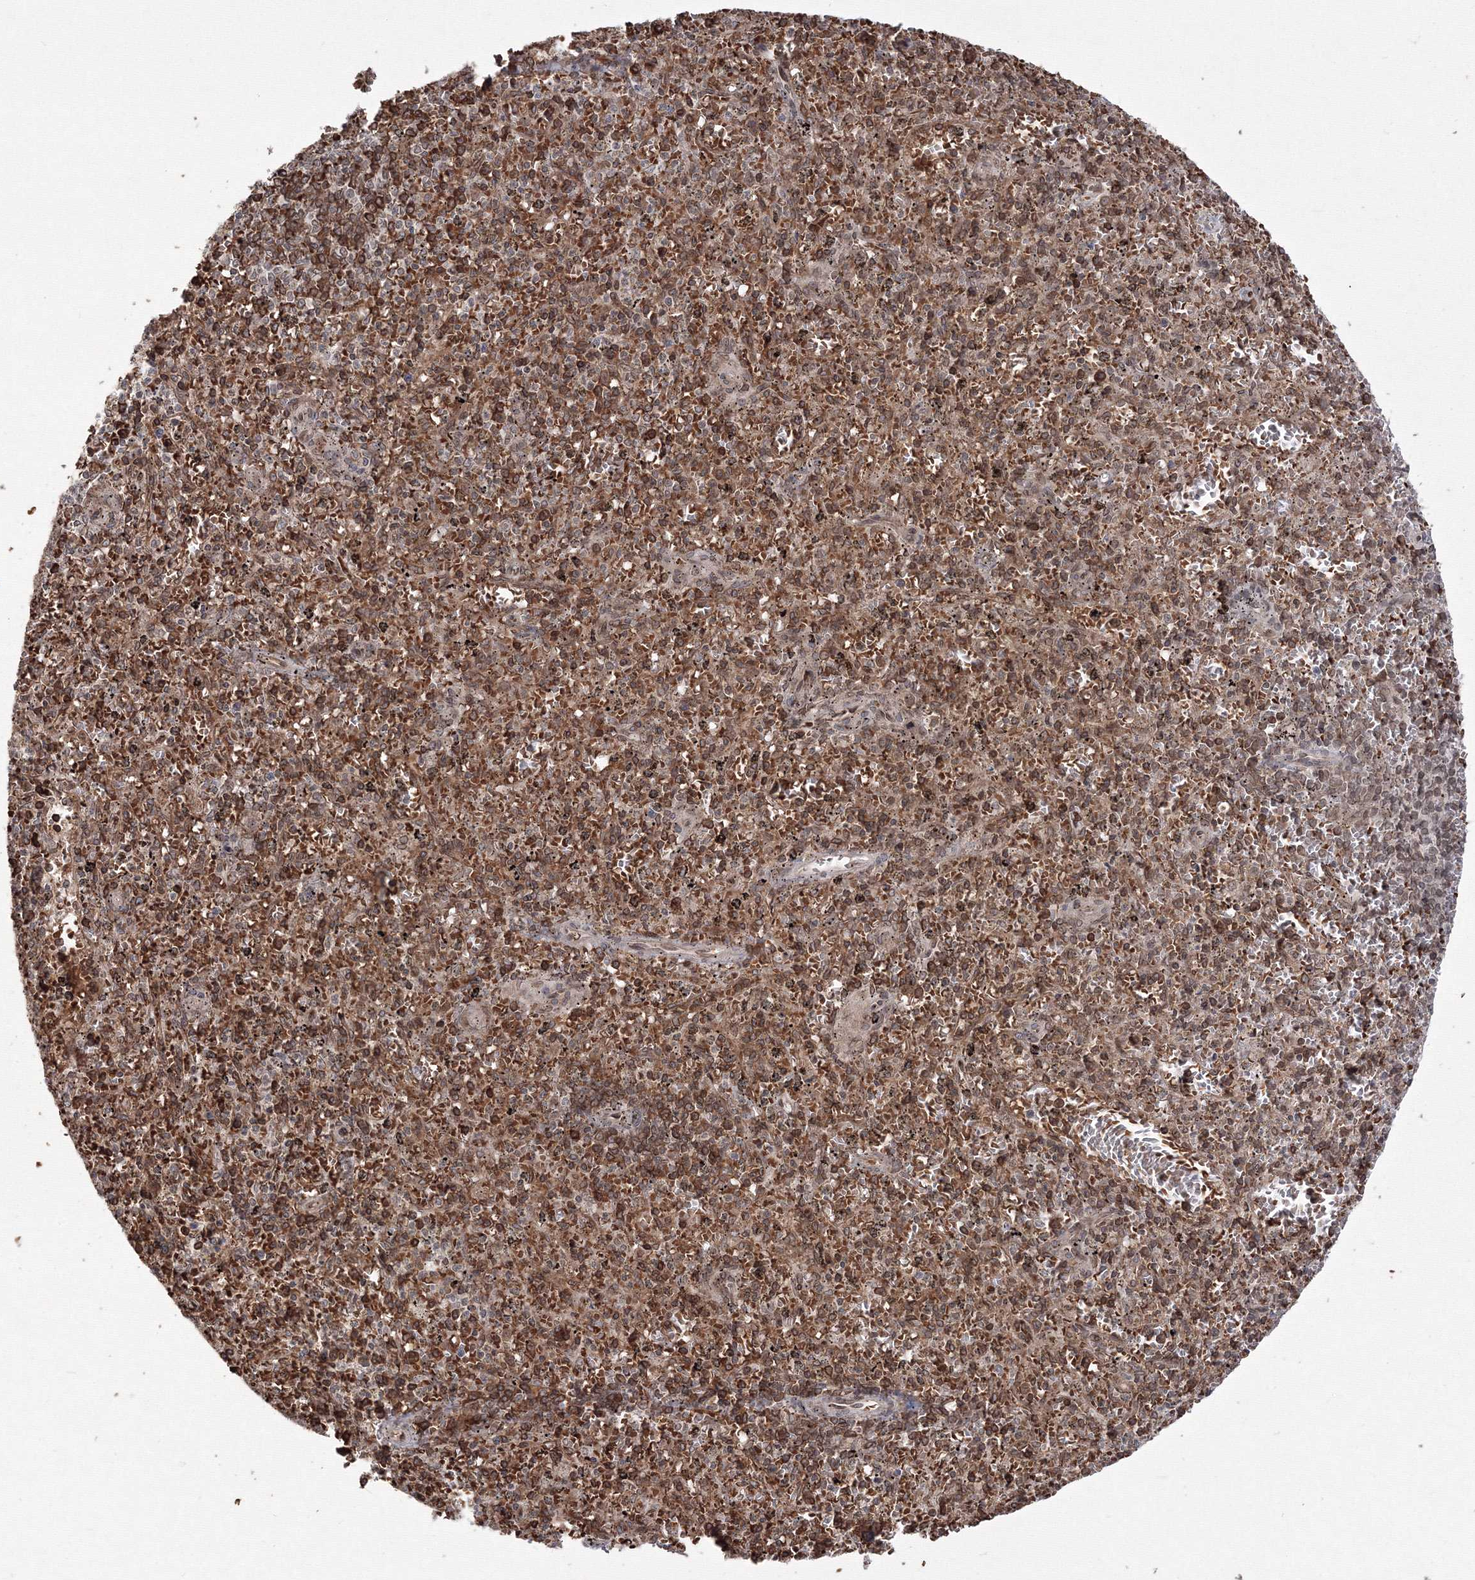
{"staining": {"intensity": "moderate", "quantity": ">75%", "location": "cytoplasmic/membranous,nuclear"}, "tissue": "spleen", "cell_type": "Cells in red pulp", "image_type": "normal", "snomed": [{"axis": "morphology", "description": "Normal tissue, NOS"}, {"axis": "topography", "description": "Spleen"}], "caption": "Protein analysis of benign spleen exhibits moderate cytoplasmic/membranous,nuclear staining in about >75% of cells in red pulp.", "gene": "DNAJB2", "patient": {"sex": "male", "age": 72}}